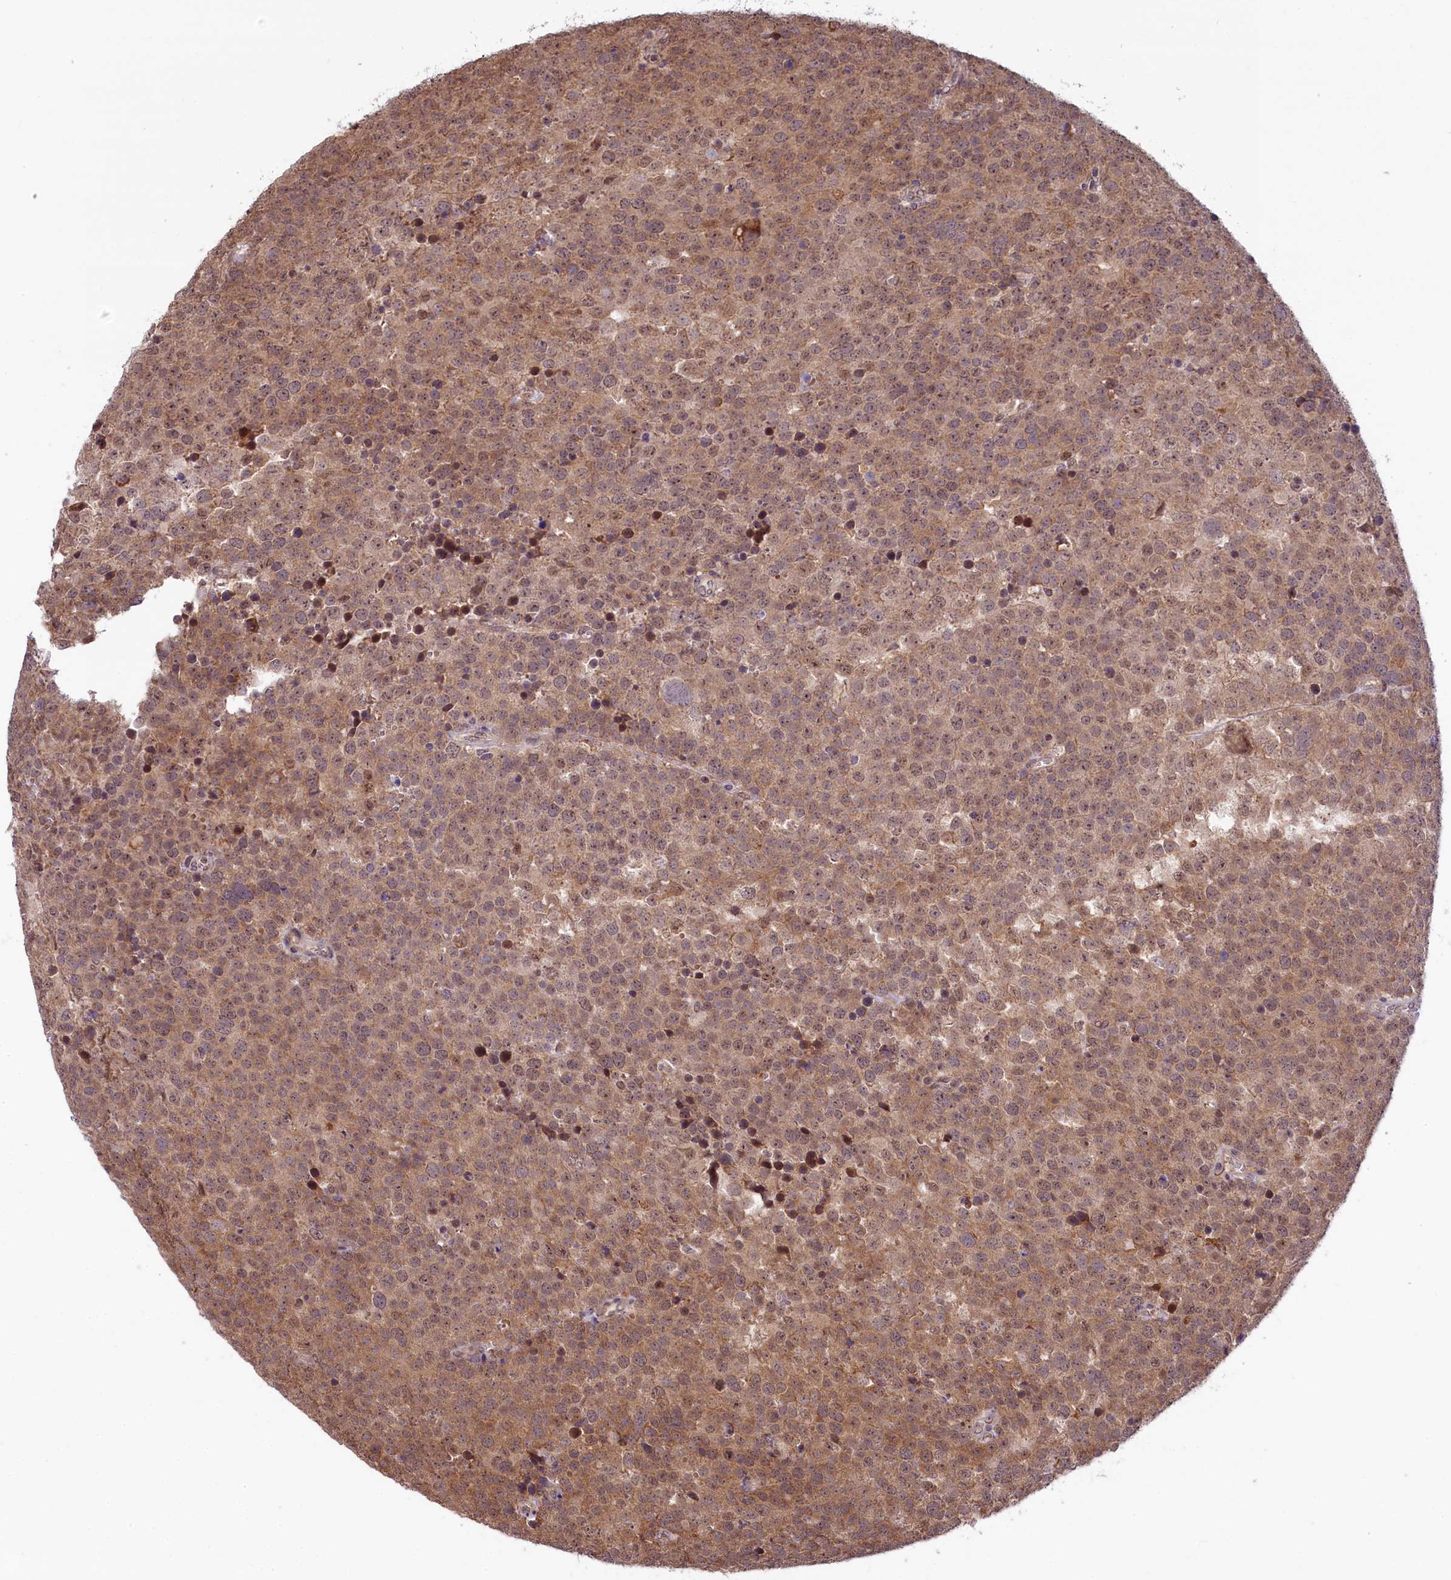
{"staining": {"intensity": "moderate", "quantity": ">75%", "location": "cytoplasmic/membranous,nuclear"}, "tissue": "testis cancer", "cell_type": "Tumor cells", "image_type": "cancer", "snomed": [{"axis": "morphology", "description": "Seminoma, NOS"}, {"axis": "topography", "description": "Testis"}], "caption": "The micrograph shows a brown stain indicating the presence of a protein in the cytoplasmic/membranous and nuclear of tumor cells in testis cancer (seminoma).", "gene": "CARD8", "patient": {"sex": "male", "age": 71}}